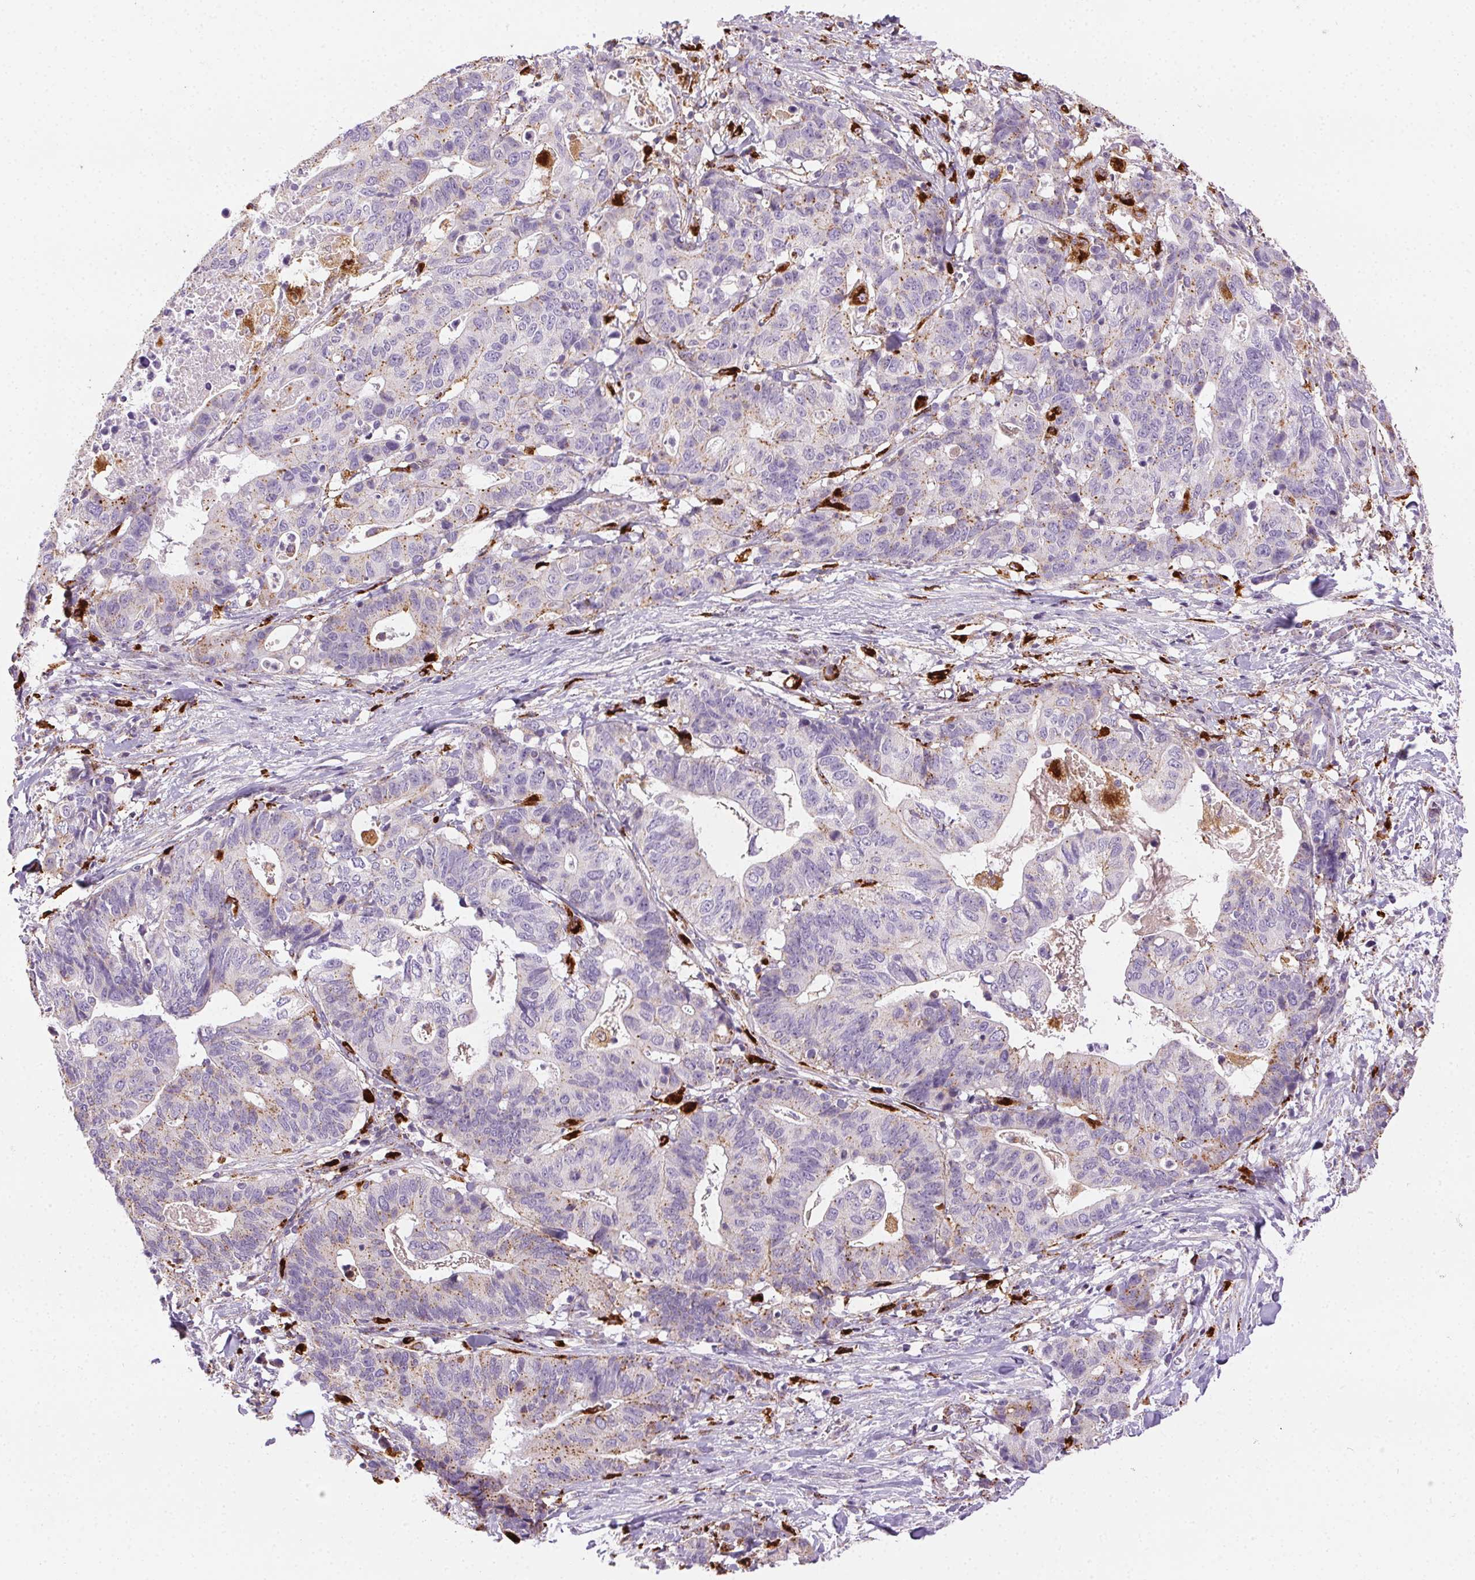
{"staining": {"intensity": "weak", "quantity": "<25%", "location": "cytoplasmic/membranous"}, "tissue": "stomach cancer", "cell_type": "Tumor cells", "image_type": "cancer", "snomed": [{"axis": "morphology", "description": "Adenocarcinoma, NOS"}, {"axis": "topography", "description": "Stomach, upper"}], "caption": "The immunohistochemistry (IHC) histopathology image has no significant staining in tumor cells of stomach adenocarcinoma tissue.", "gene": "SCPEP1", "patient": {"sex": "female", "age": 67}}